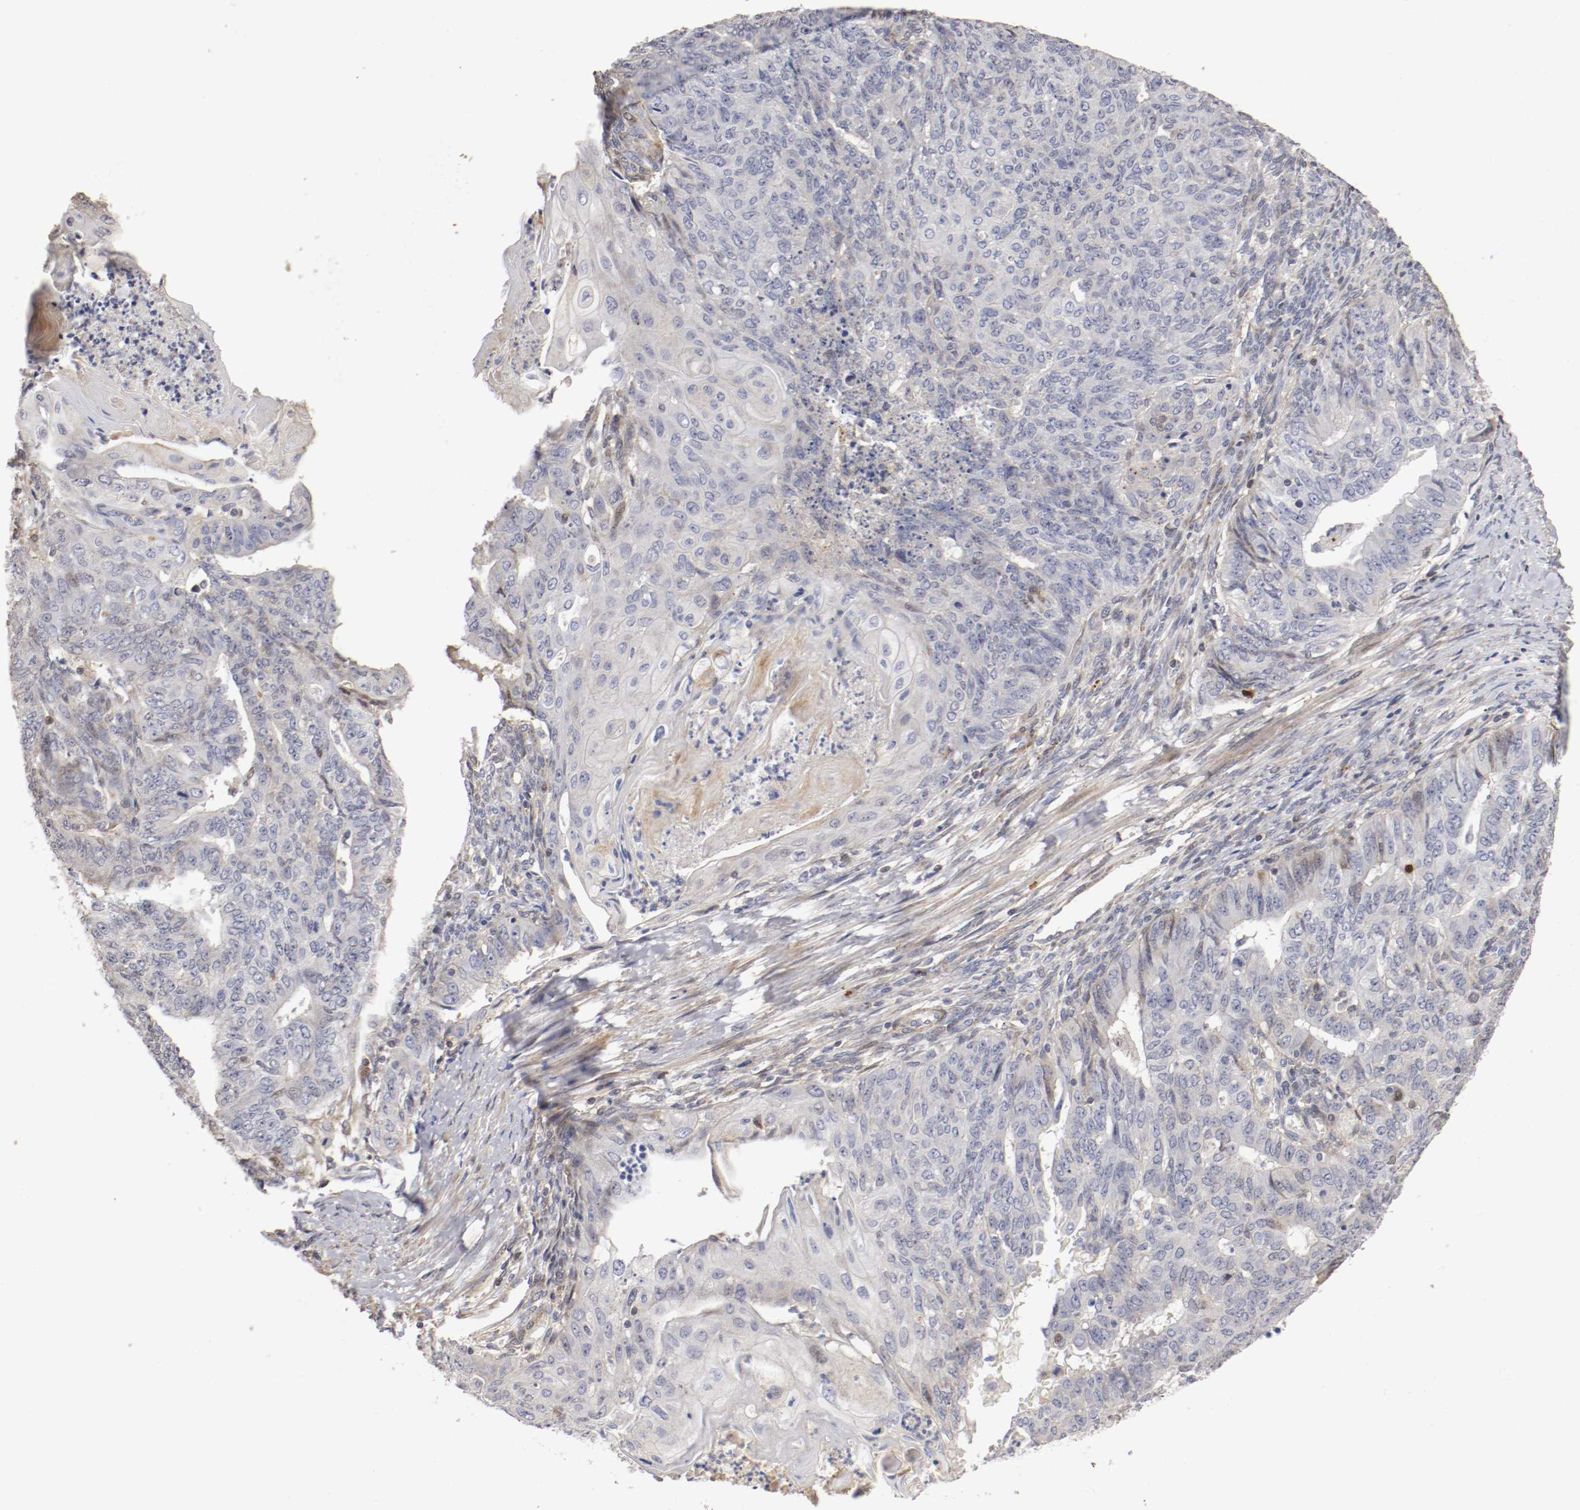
{"staining": {"intensity": "negative", "quantity": "none", "location": "none"}, "tissue": "endometrial cancer", "cell_type": "Tumor cells", "image_type": "cancer", "snomed": [{"axis": "morphology", "description": "Neoplasm, malignant, NOS"}, {"axis": "topography", "description": "Endometrium"}], "caption": "Immunohistochemical staining of human malignant neoplasm (endometrial) displays no significant positivity in tumor cells. The staining was performed using DAB to visualize the protein expression in brown, while the nuclei were stained in blue with hematoxylin (Magnification: 20x).", "gene": "CDK6", "patient": {"sex": "female", "age": 74}}